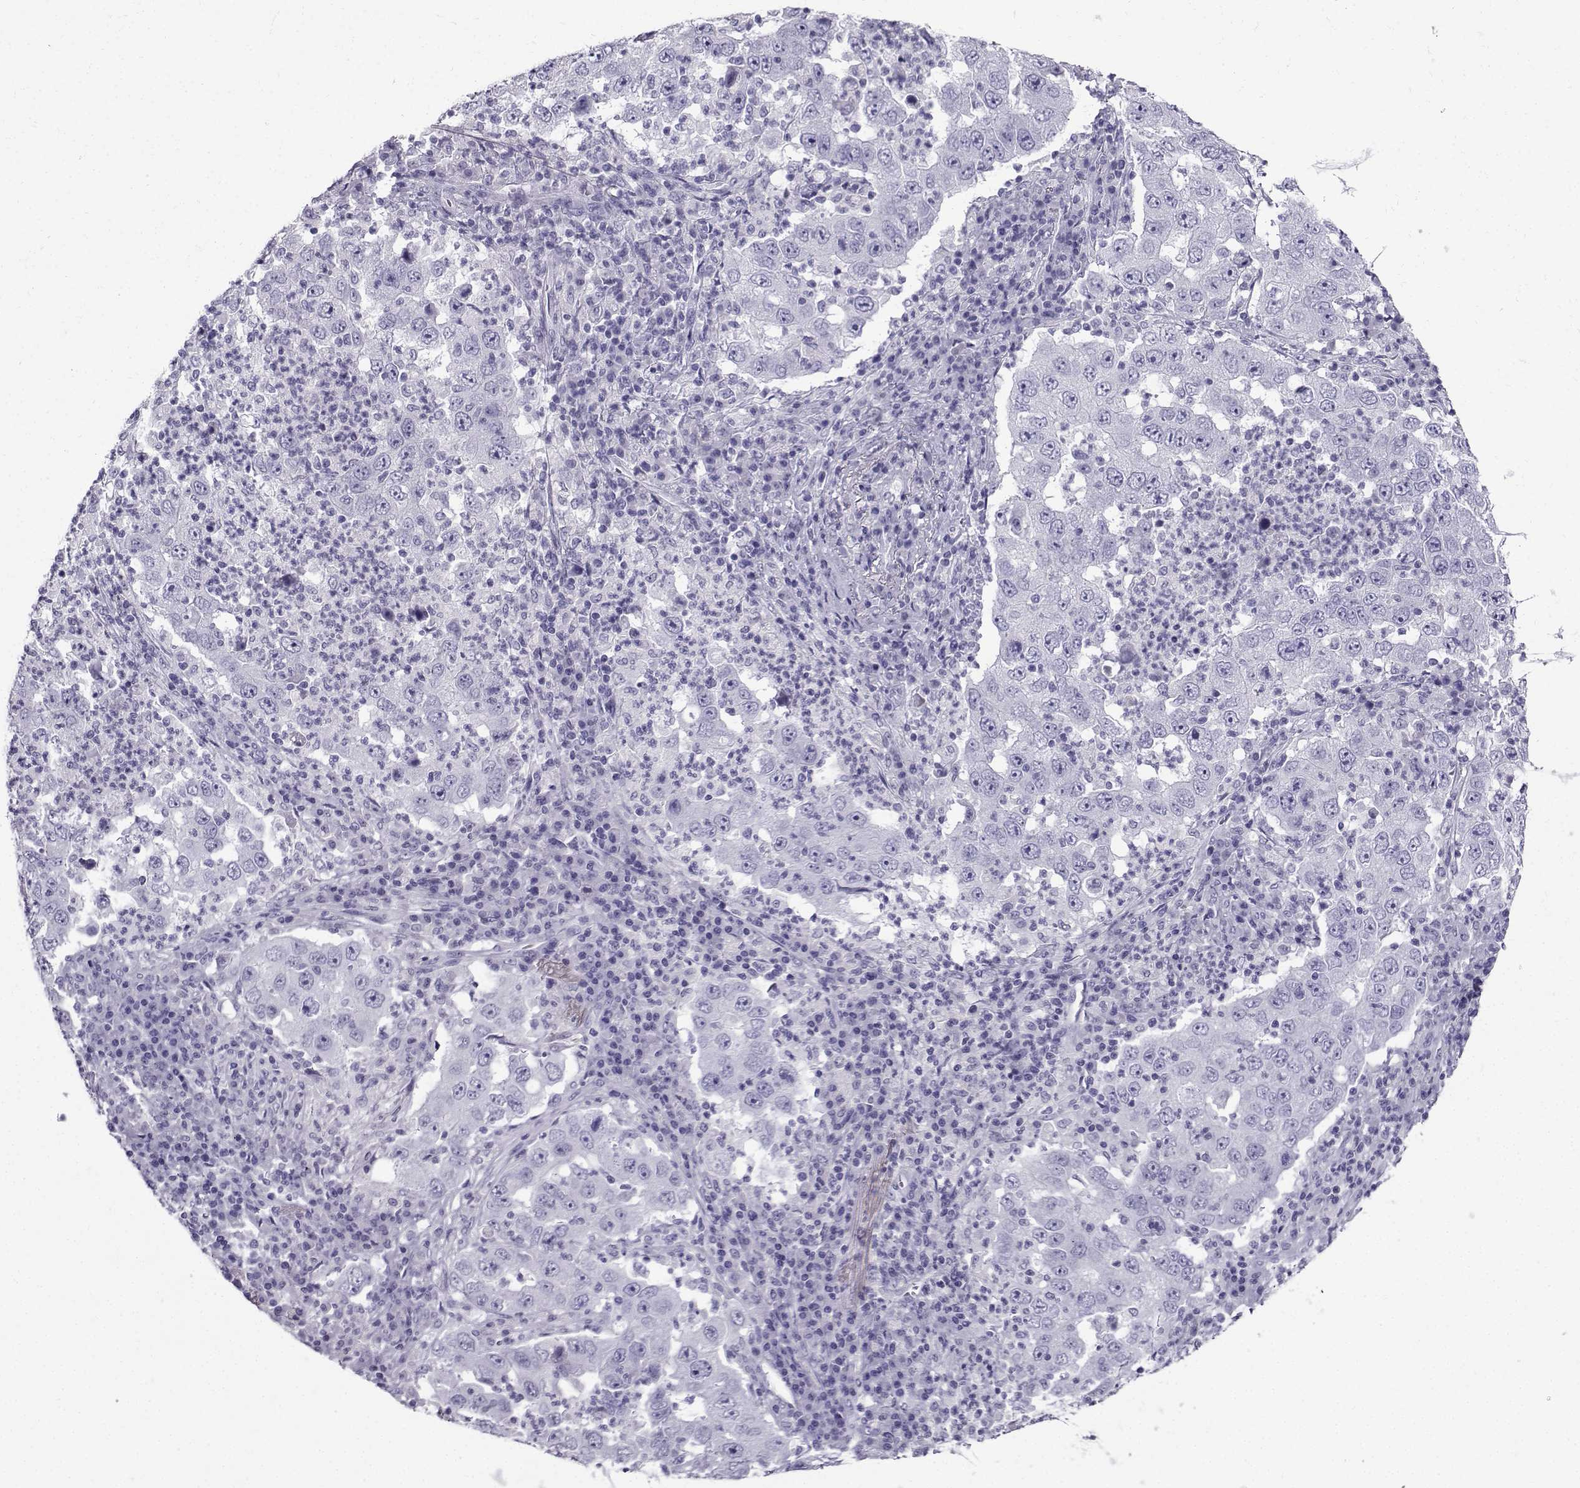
{"staining": {"intensity": "negative", "quantity": "none", "location": "none"}, "tissue": "lung cancer", "cell_type": "Tumor cells", "image_type": "cancer", "snomed": [{"axis": "morphology", "description": "Adenocarcinoma, NOS"}, {"axis": "topography", "description": "Lung"}], "caption": "There is no significant staining in tumor cells of adenocarcinoma (lung).", "gene": "CRYBB1", "patient": {"sex": "male", "age": 73}}